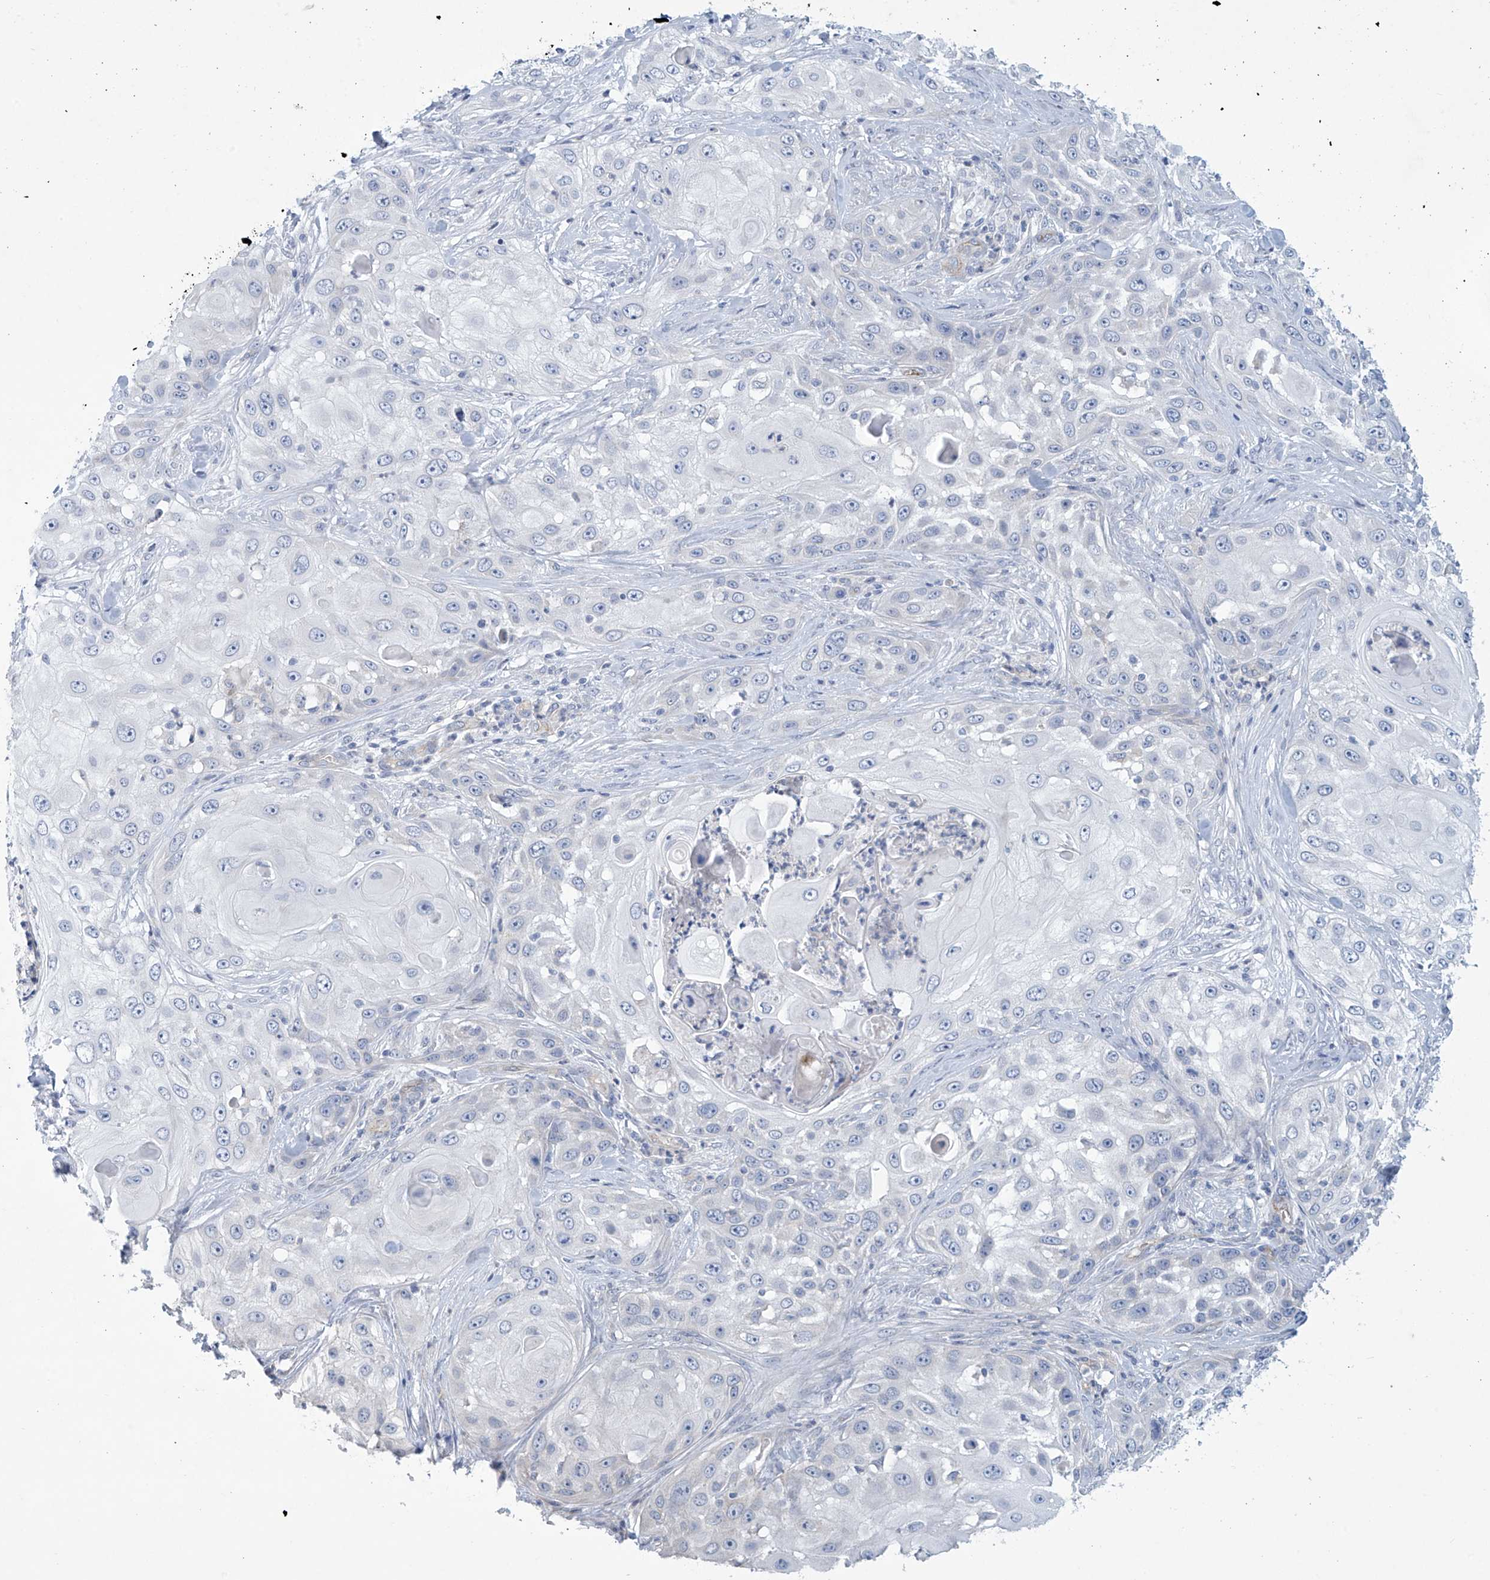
{"staining": {"intensity": "negative", "quantity": "none", "location": "none"}, "tissue": "skin cancer", "cell_type": "Tumor cells", "image_type": "cancer", "snomed": [{"axis": "morphology", "description": "Squamous cell carcinoma, NOS"}, {"axis": "topography", "description": "Skin"}], "caption": "Skin squamous cell carcinoma was stained to show a protein in brown. There is no significant positivity in tumor cells.", "gene": "ABHD13", "patient": {"sex": "female", "age": 44}}